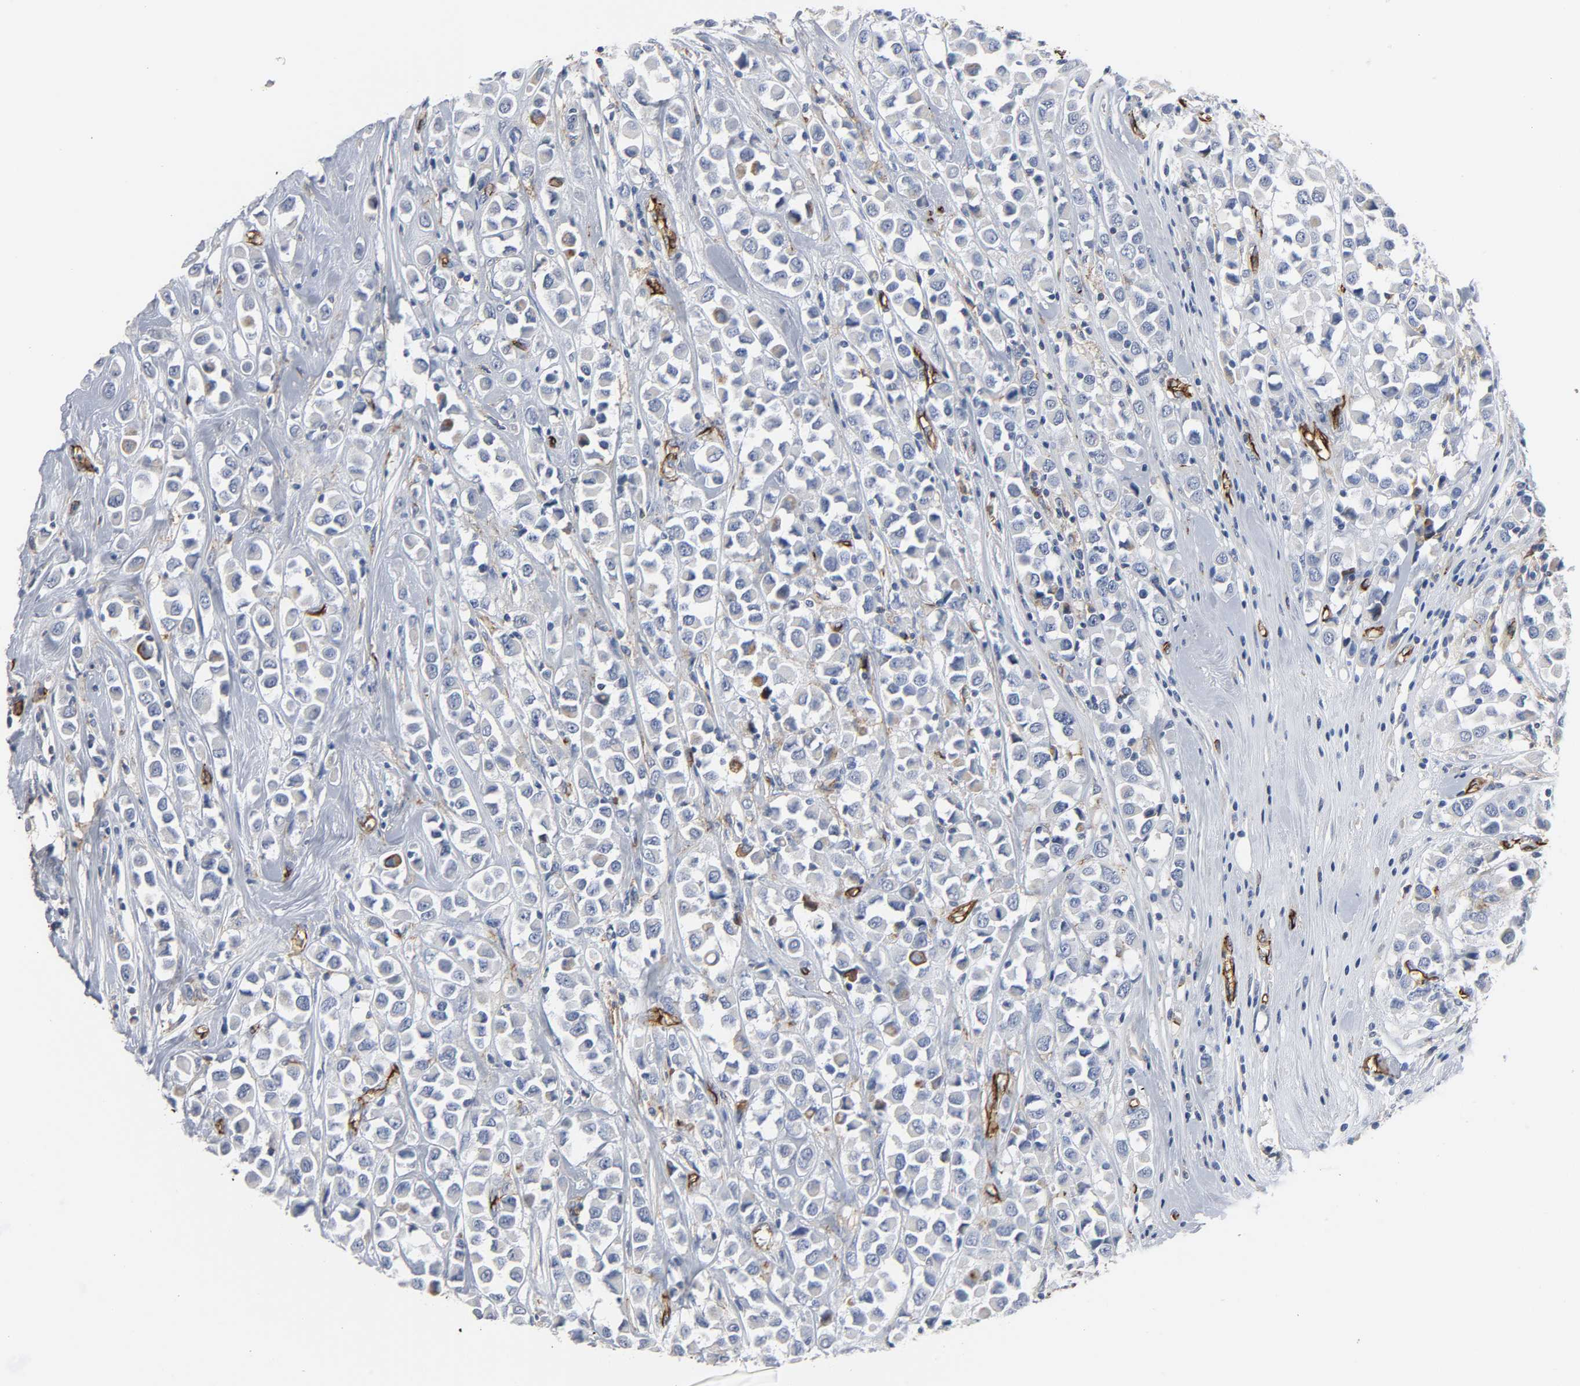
{"staining": {"intensity": "moderate", "quantity": "<25%", "location": "cytoplasmic/membranous"}, "tissue": "breast cancer", "cell_type": "Tumor cells", "image_type": "cancer", "snomed": [{"axis": "morphology", "description": "Duct carcinoma"}, {"axis": "topography", "description": "Breast"}], "caption": "Tumor cells display moderate cytoplasmic/membranous expression in approximately <25% of cells in breast invasive ductal carcinoma. The staining was performed using DAB to visualize the protein expression in brown, while the nuclei were stained in blue with hematoxylin (Magnification: 20x).", "gene": "PECAM1", "patient": {"sex": "female", "age": 61}}